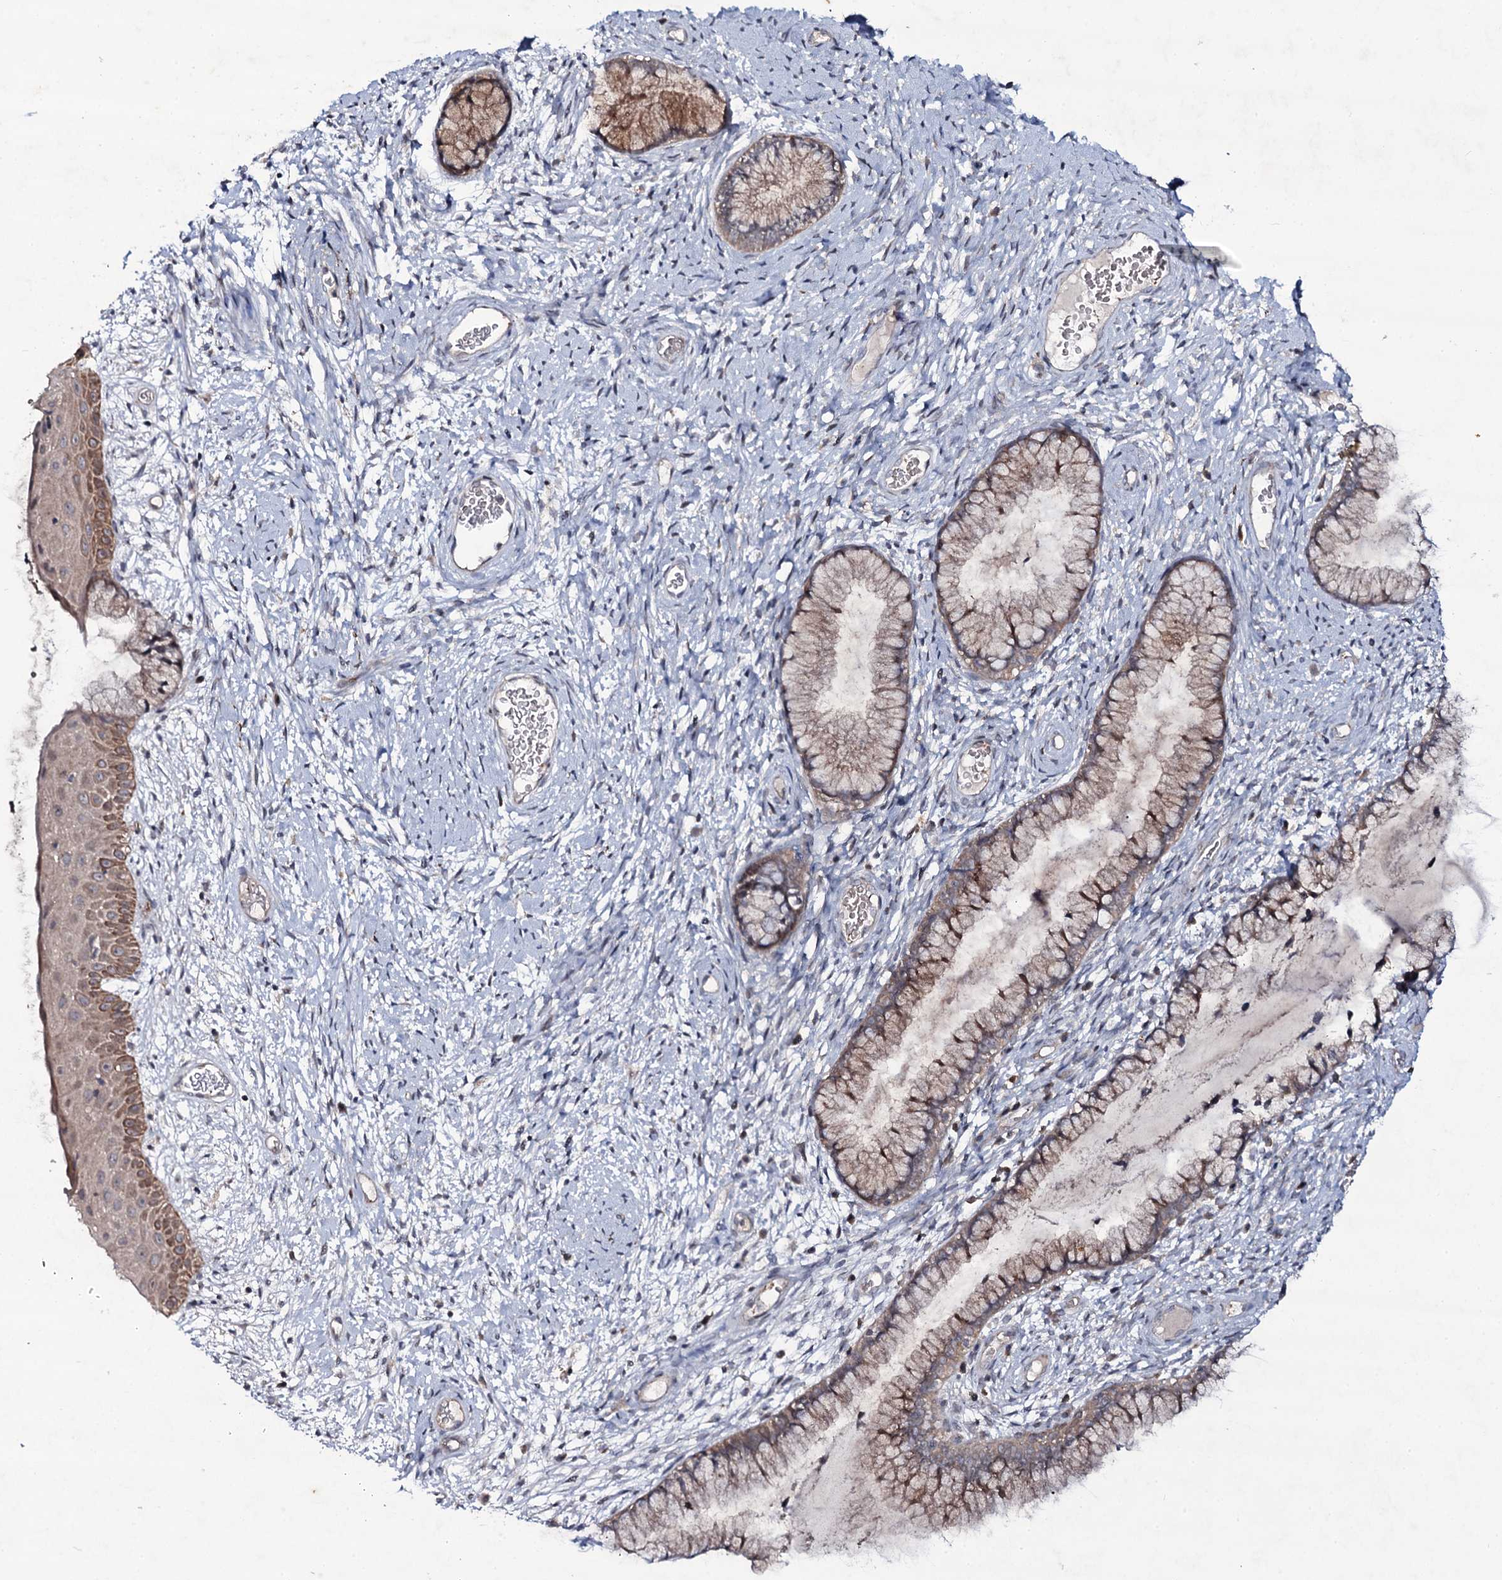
{"staining": {"intensity": "moderate", "quantity": ">75%", "location": "cytoplasmic/membranous"}, "tissue": "cervix", "cell_type": "Glandular cells", "image_type": "normal", "snomed": [{"axis": "morphology", "description": "Normal tissue, NOS"}, {"axis": "topography", "description": "Cervix"}], "caption": "Human cervix stained with a brown dye displays moderate cytoplasmic/membranous positive staining in about >75% of glandular cells.", "gene": "SNAP23", "patient": {"sex": "female", "age": 42}}